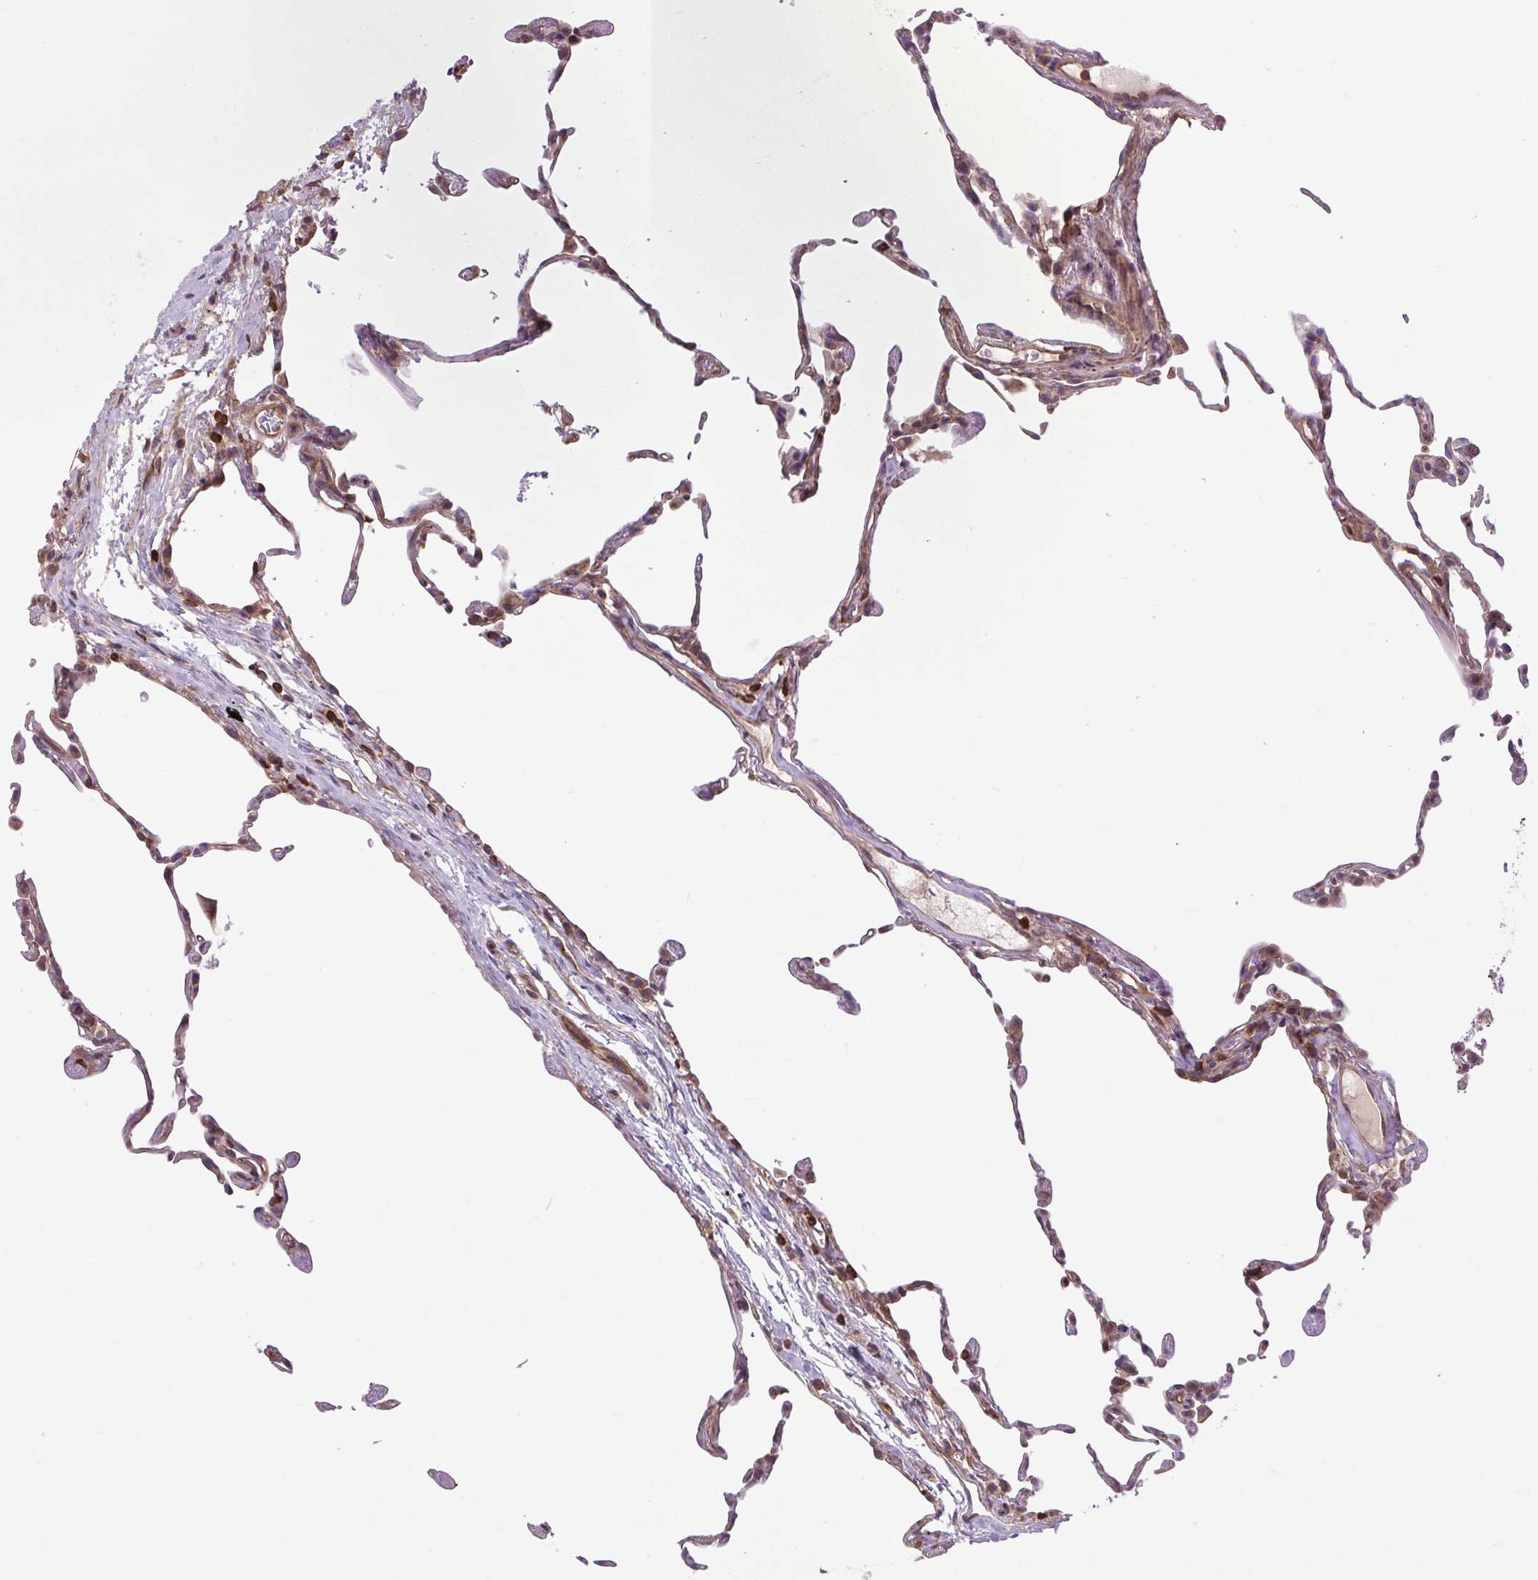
{"staining": {"intensity": "weak", "quantity": "25%-75%", "location": "cytoplasmic/membranous"}, "tissue": "lung", "cell_type": "Alveolar cells", "image_type": "normal", "snomed": [{"axis": "morphology", "description": "Normal tissue, NOS"}, {"axis": "topography", "description": "Lung"}], "caption": "Weak cytoplasmic/membranous expression for a protein is identified in about 25%-75% of alveolar cells of unremarkable lung using IHC.", "gene": "PLCG1", "patient": {"sex": "female", "age": 57}}